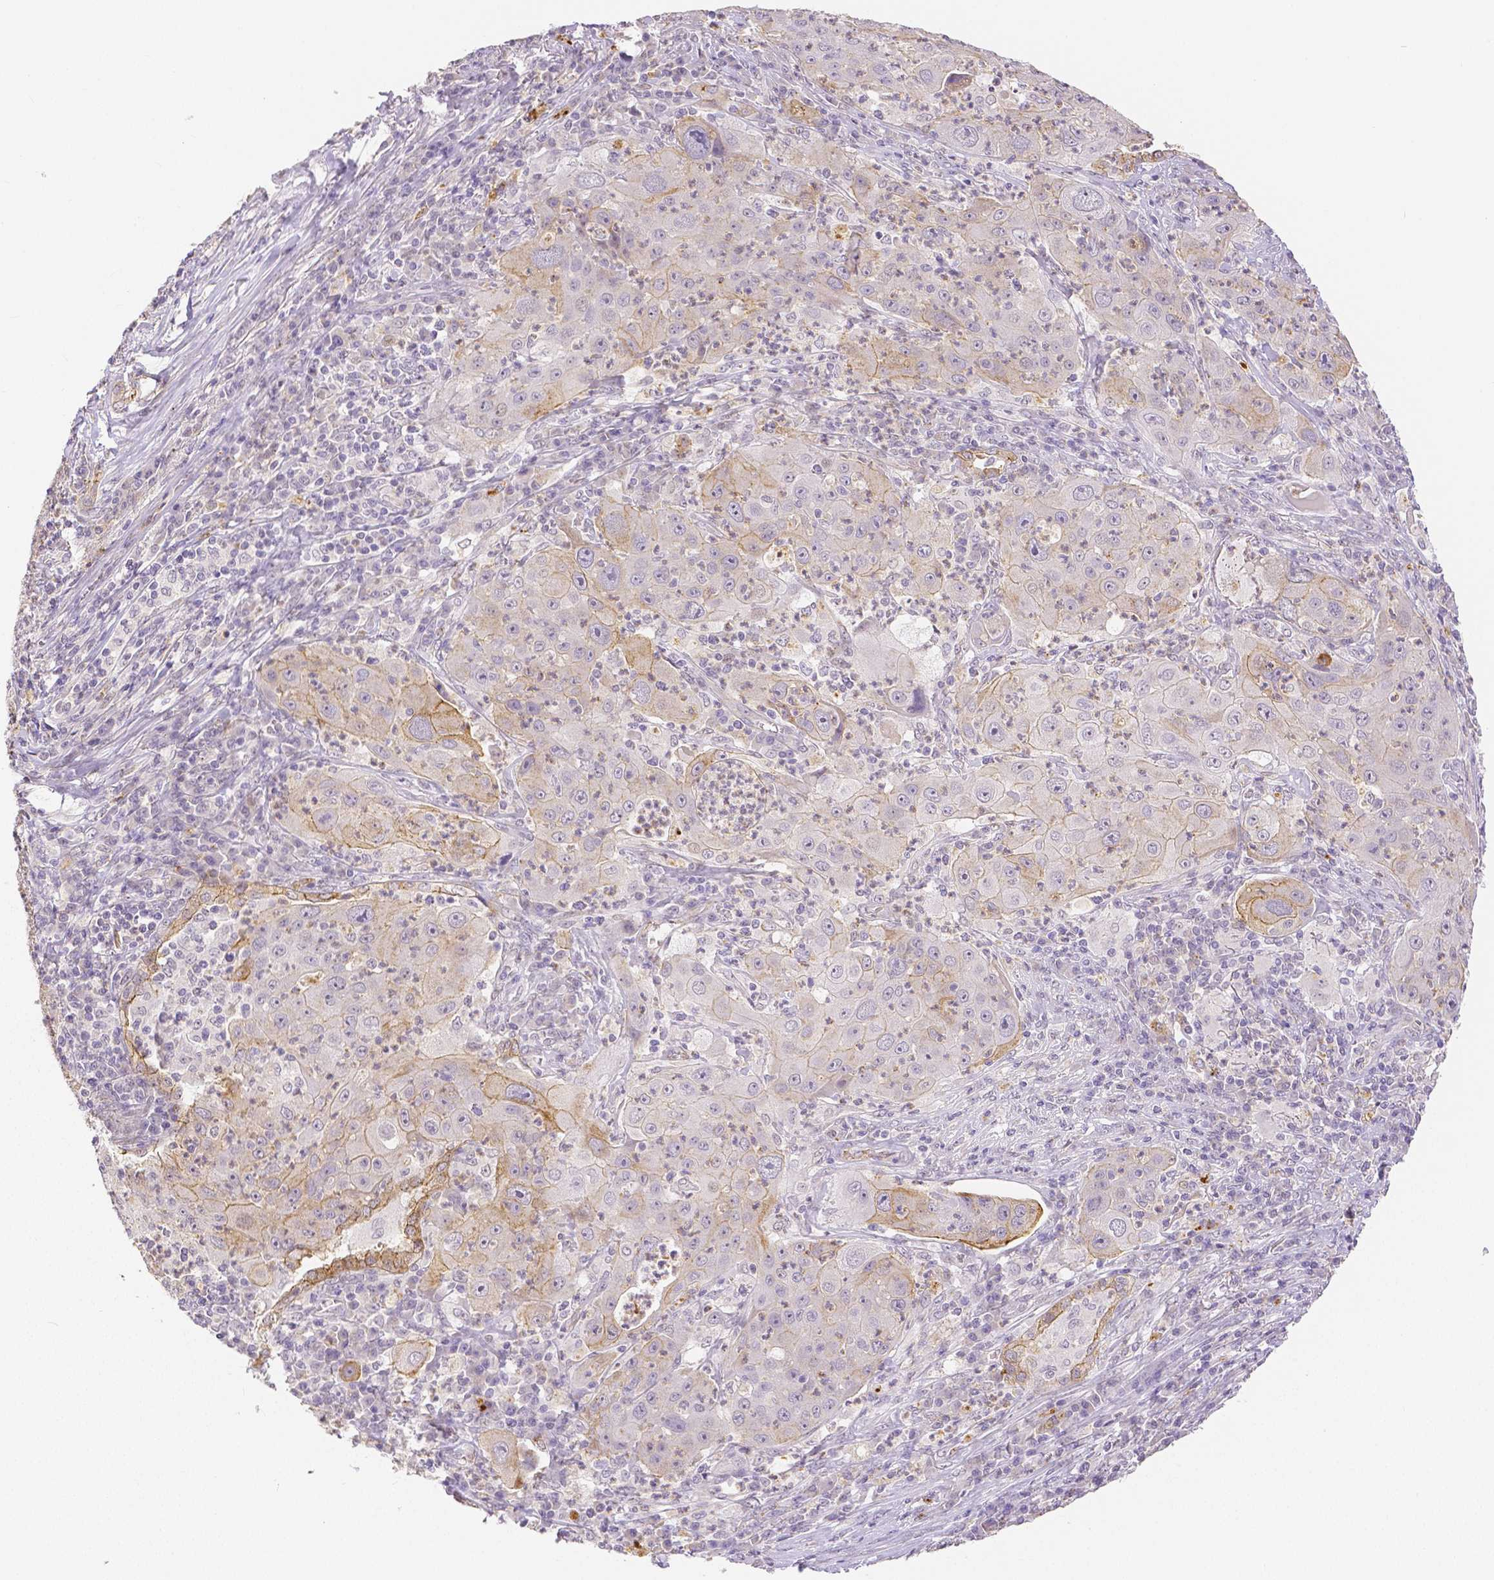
{"staining": {"intensity": "weak", "quantity": "<25%", "location": "cytoplasmic/membranous"}, "tissue": "lung cancer", "cell_type": "Tumor cells", "image_type": "cancer", "snomed": [{"axis": "morphology", "description": "Squamous cell carcinoma, NOS"}, {"axis": "topography", "description": "Lung"}], "caption": "Immunohistochemical staining of human lung squamous cell carcinoma reveals no significant staining in tumor cells. (DAB (3,3'-diaminobenzidine) IHC visualized using brightfield microscopy, high magnification).", "gene": "OCLN", "patient": {"sex": "female", "age": 59}}